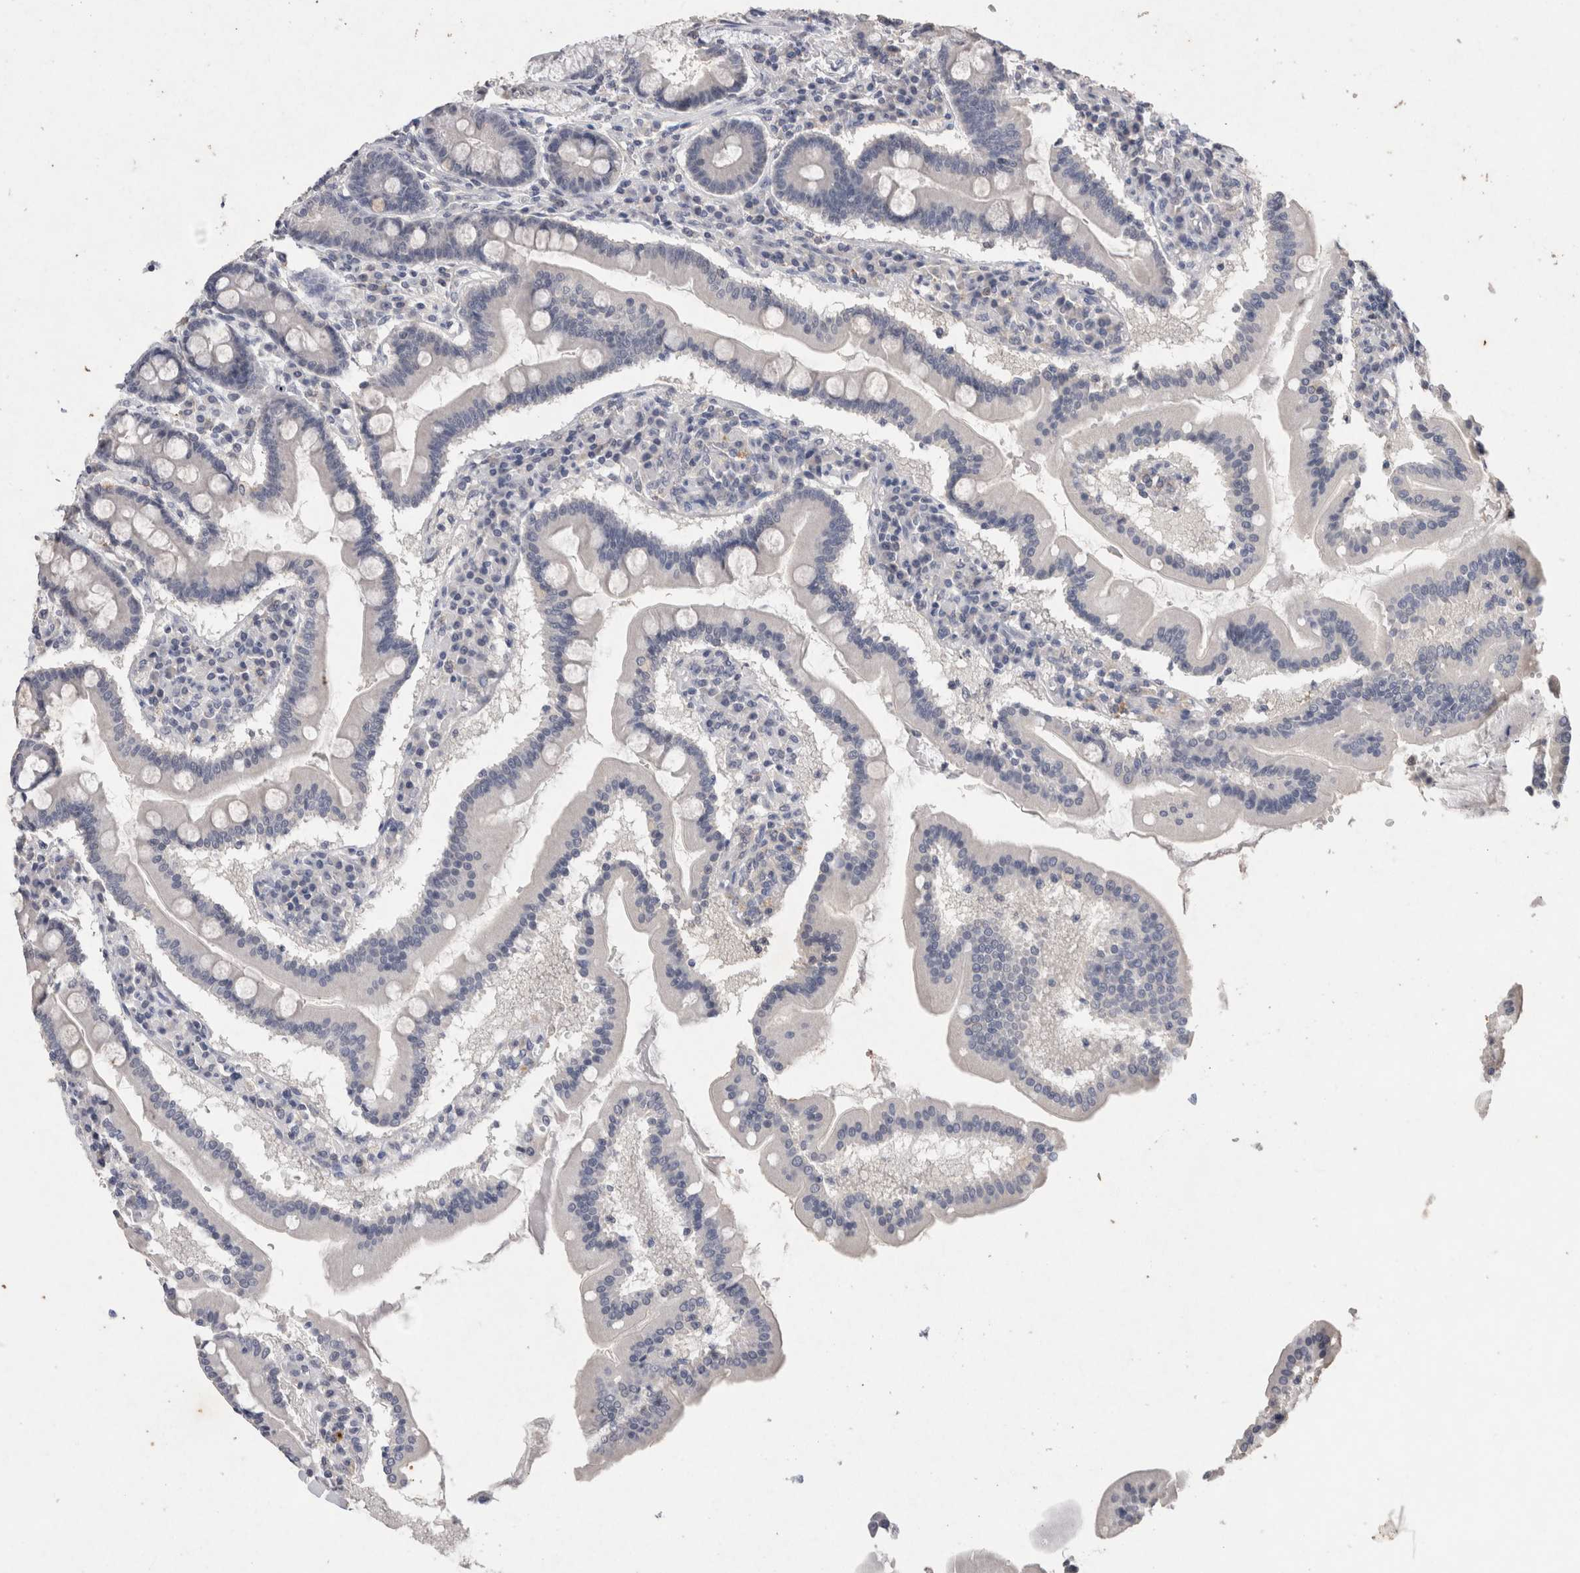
{"staining": {"intensity": "negative", "quantity": "none", "location": "none"}, "tissue": "duodenum", "cell_type": "Glandular cells", "image_type": "normal", "snomed": [{"axis": "morphology", "description": "Normal tissue, NOS"}, {"axis": "topography", "description": "Duodenum"}], "caption": "Immunohistochemical staining of unremarkable duodenum shows no significant positivity in glandular cells.", "gene": "RASSF3", "patient": {"sex": "male", "age": 50}}